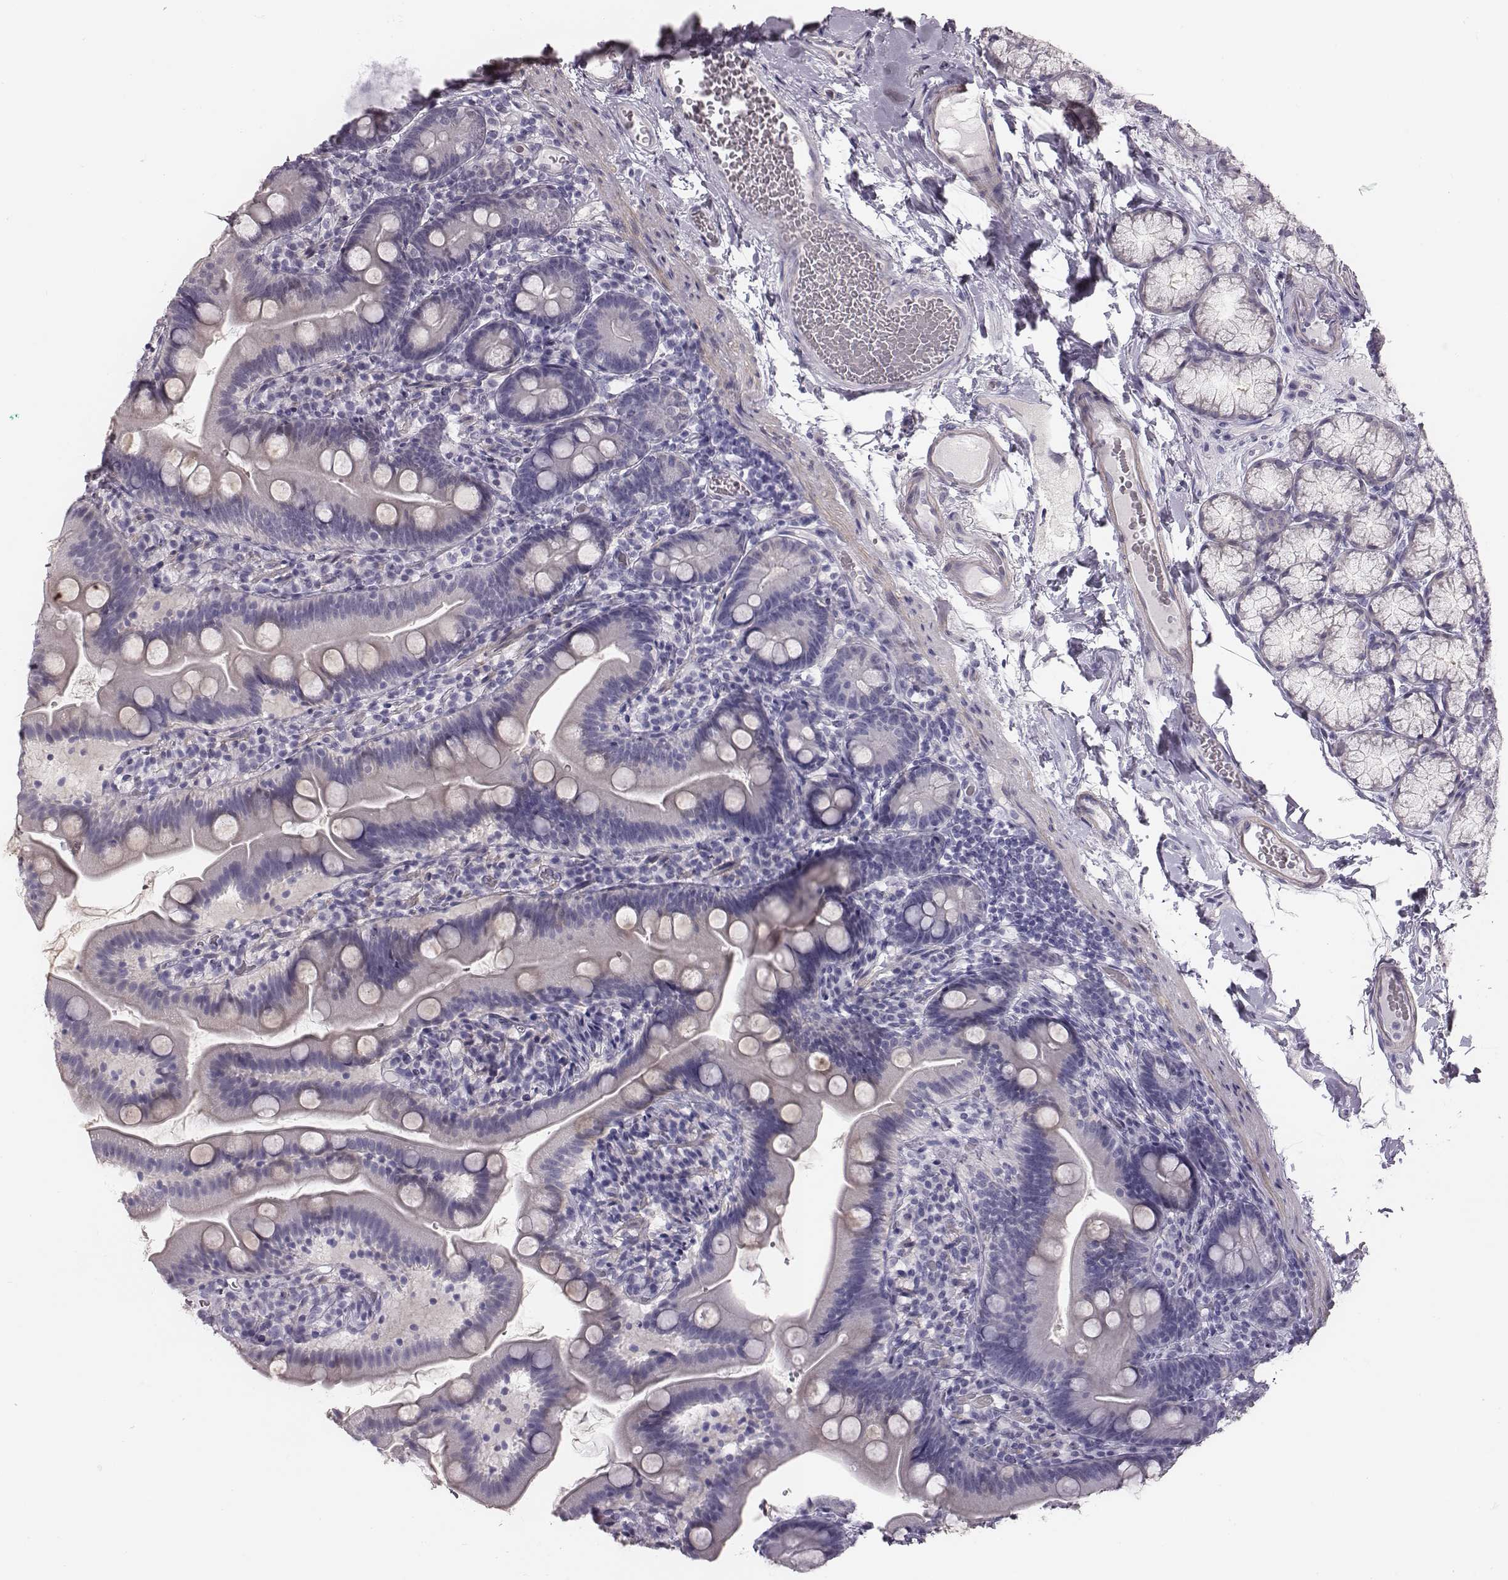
{"staining": {"intensity": "negative", "quantity": "none", "location": "none"}, "tissue": "duodenum", "cell_type": "Glandular cells", "image_type": "normal", "snomed": [{"axis": "morphology", "description": "Normal tissue, NOS"}, {"axis": "topography", "description": "Duodenum"}], "caption": "This is a image of IHC staining of benign duodenum, which shows no expression in glandular cells.", "gene": "CRISP1", "patient": {"sex": "female", "age": 67}}